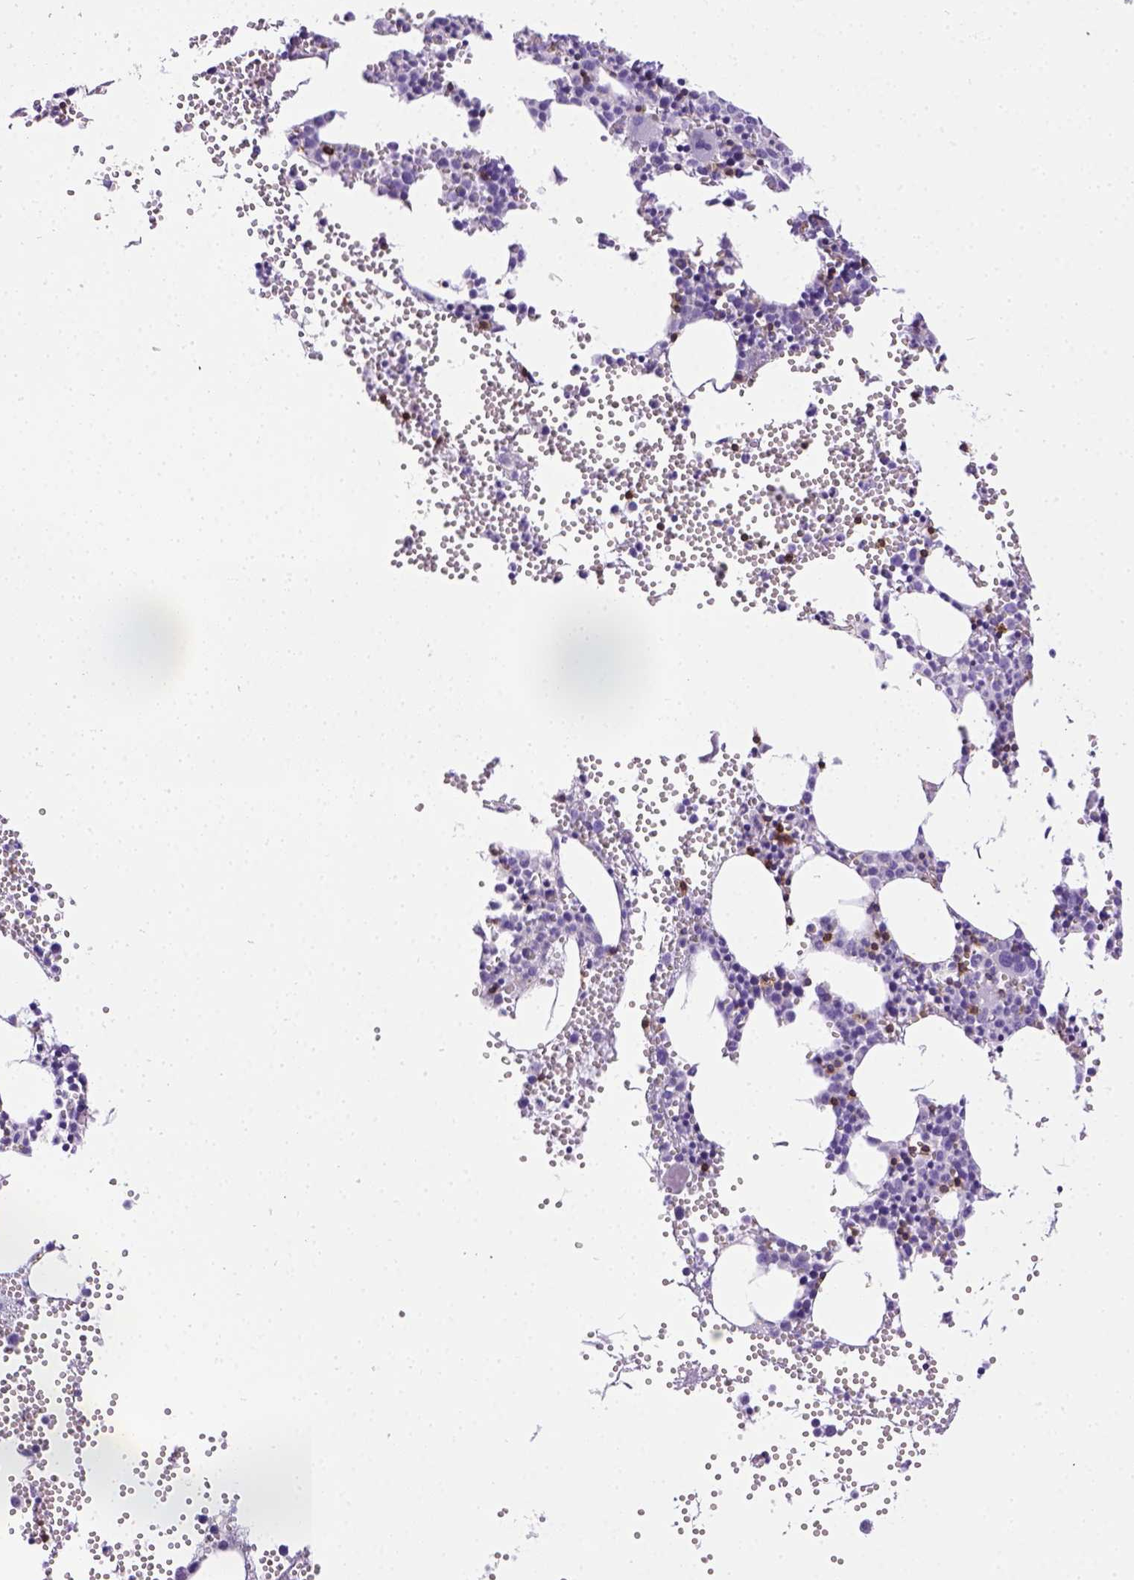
{"staining": {"intensity": "strong", "quantity": "<25%", "location": "cytoplasmic/membranous"}, "tissue": "bone marrow", "cell_type": "Hematopoietic cells", "image_type": "normal", "snomed": [{"axis": "morphology", "description": "Normal tissue, NOS"}, {"axis": "topography", "description": "Bone marrow"}], "caption": "Immunohistochemical staining of unremarkable human bone marrow exhibits <25% levels of strong cytoplasmic/membranous protein expression in approximately <25% of hematopoietic cells. The staining is performed using DAB brown chromogen to label protein expression. The nuclei are counter-stained blue using hematoxylin.", "gene": "CD3E", "patient": {"sex": "male", "age": 89}}